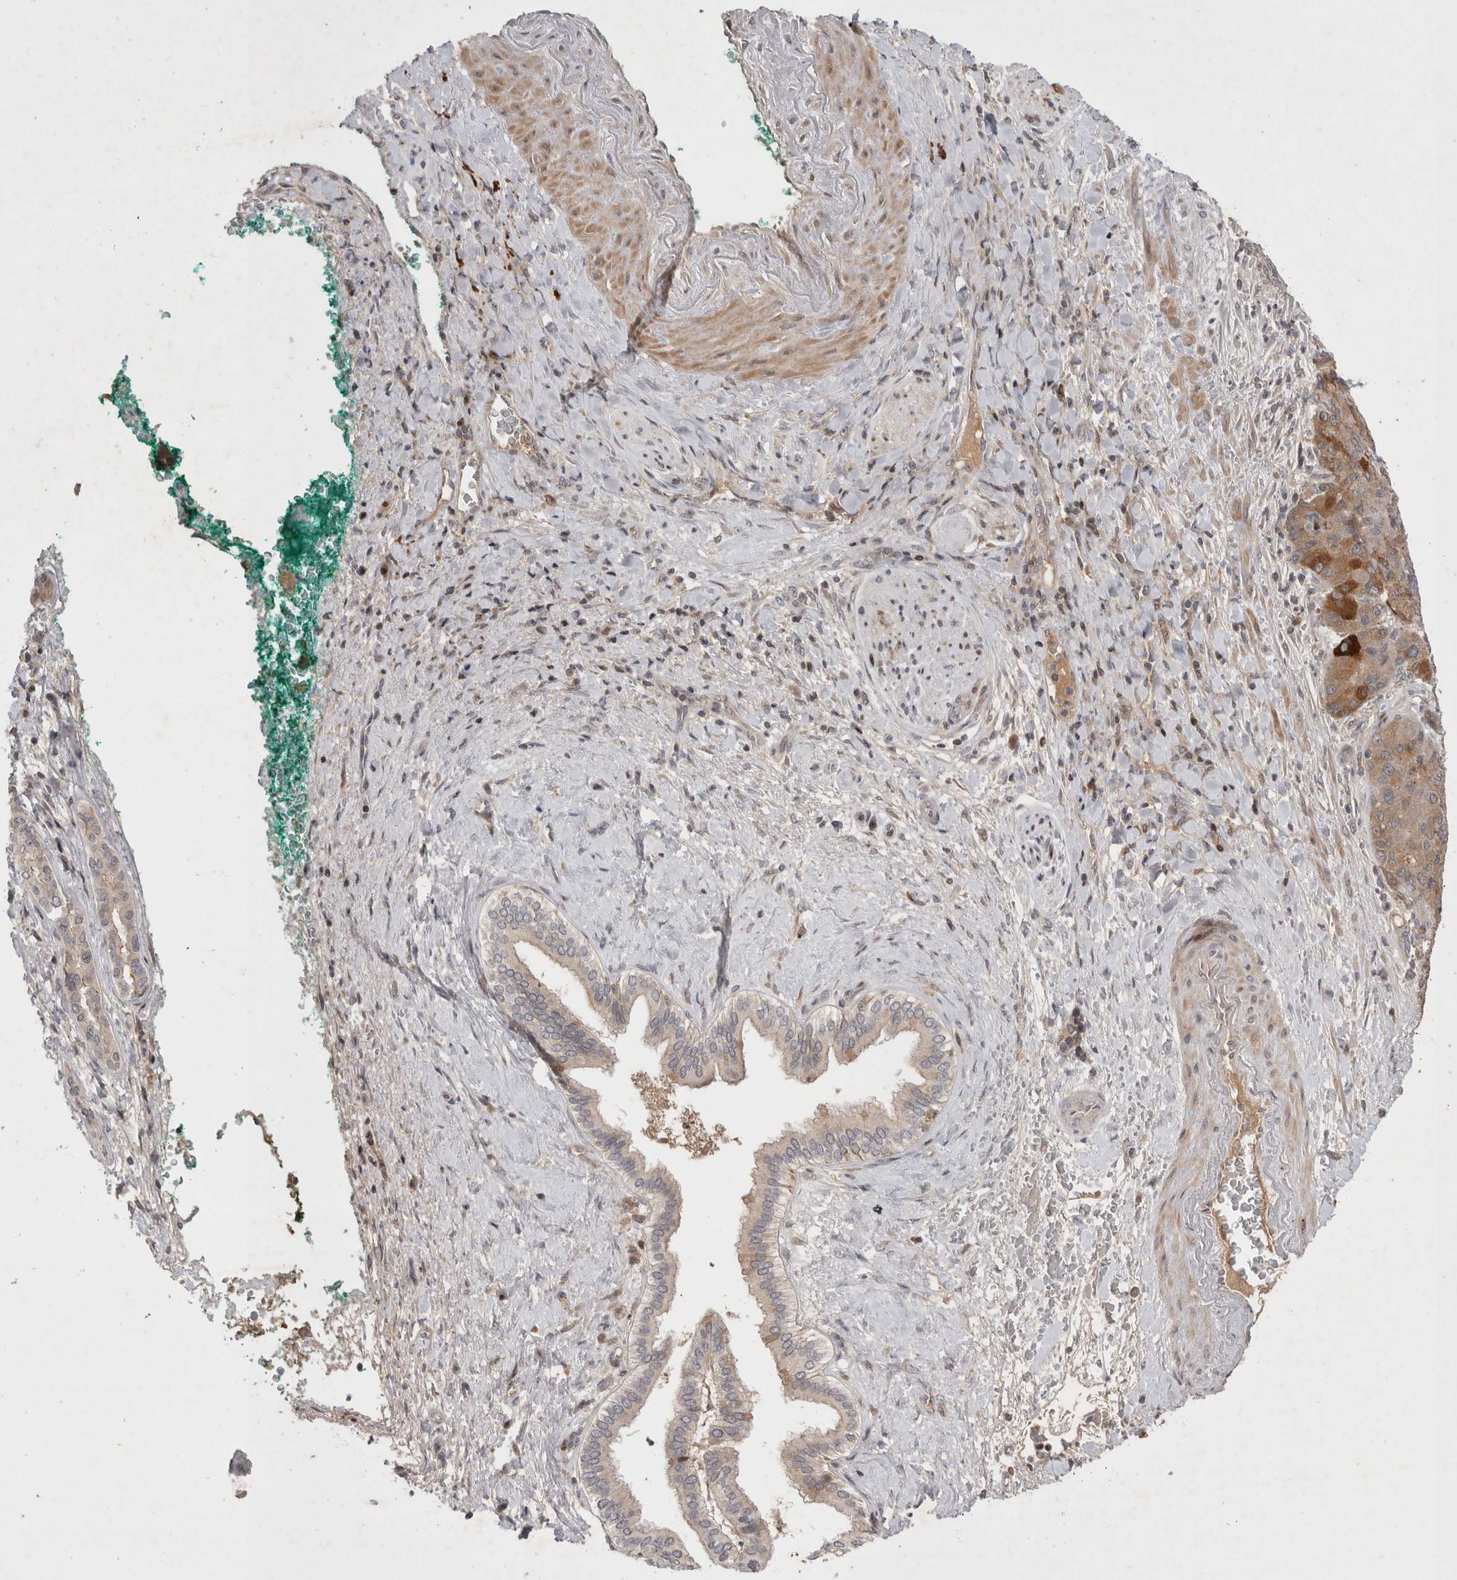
{"staining": {"intensity": "weak", "quantity": ">75%", "location": "cytoplasmic/membranous"}, "tissue": "liver cancer", "cell_type": "Tumor cells", "image_type": "cancer", "snomed": [{"axis": "morphology", "description": "Carcinoma, Hepatocellular, NOS"}, {"axis": "topography", "description": "Liver"}], "caption": "Weak cytoplasmic/membranous protein staining is identified in about >75% of tumor cells in hepatocellular carcinoma (liver). (DAB = brown stain, brightfield microscopy at high magnification).", "gene": "PLEKHM1", "patient": {"sex": "male", "age": 65}}